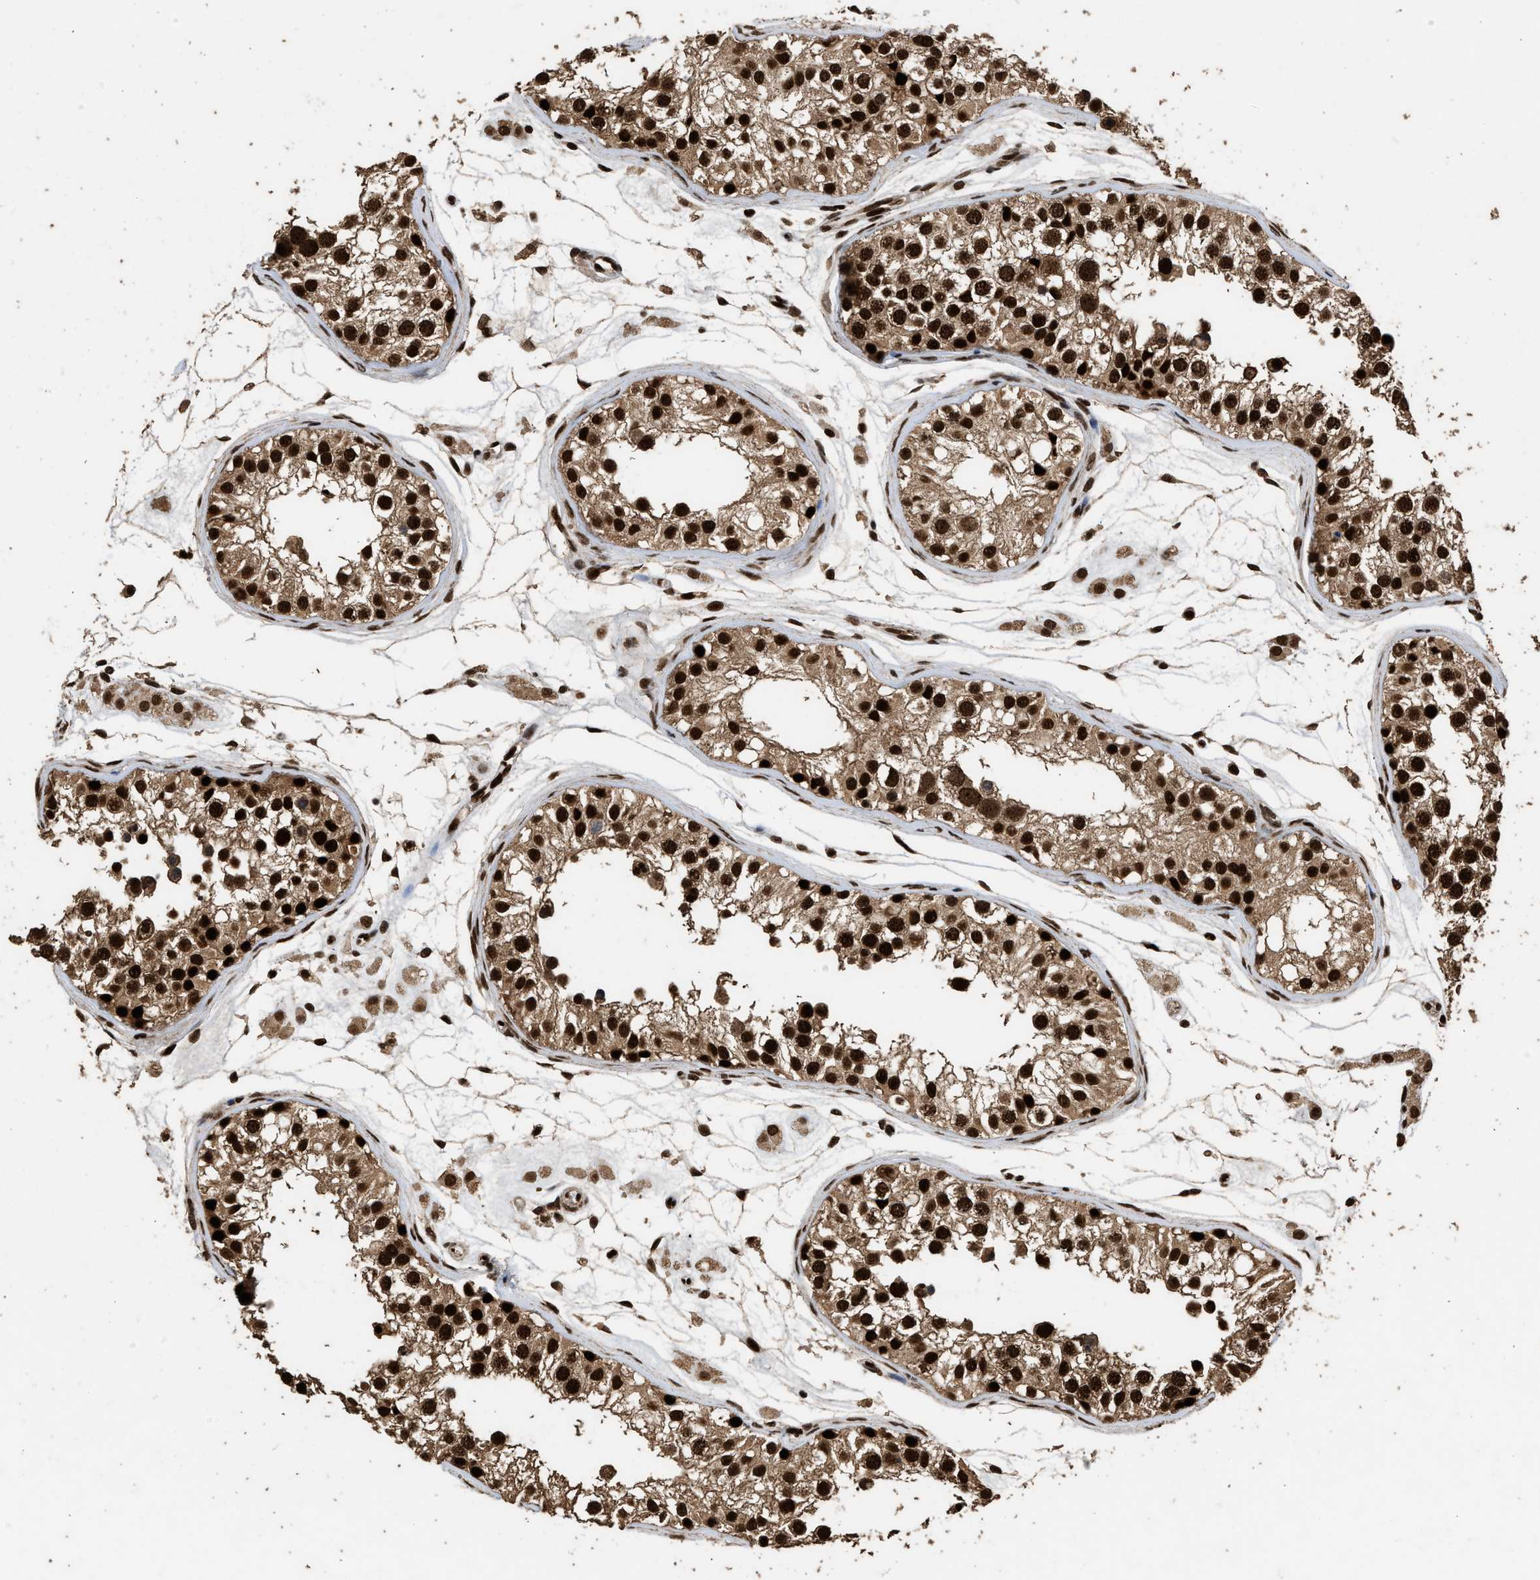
{"staining": {"intensity": "strong", "quantity": ">75%", "location": "cytoplasmic/membranous,nuclear"}, "tissue": "testis", "cell_type": "Cells in seminiferous ducts", "image_type": "normal", "snomed": [{"axis": "morphology", "description": "Normal tissue, NOS"}, {"axis": "morphology", "description": "Adenocarcinoma, metastatic, NOS"}, {"axis": "topography", "description": "Testis"}], "caption": "Immunohistochemical staining of unremarkable human testis exhibits strong cytoplasmic/membranous,nuclear protein staining in about >75% of cells in seminiferous ducts. Nuclei are stained in blue.", "gene": "PPP4R3B", "patient": {"sex": "male", "age": 26}}